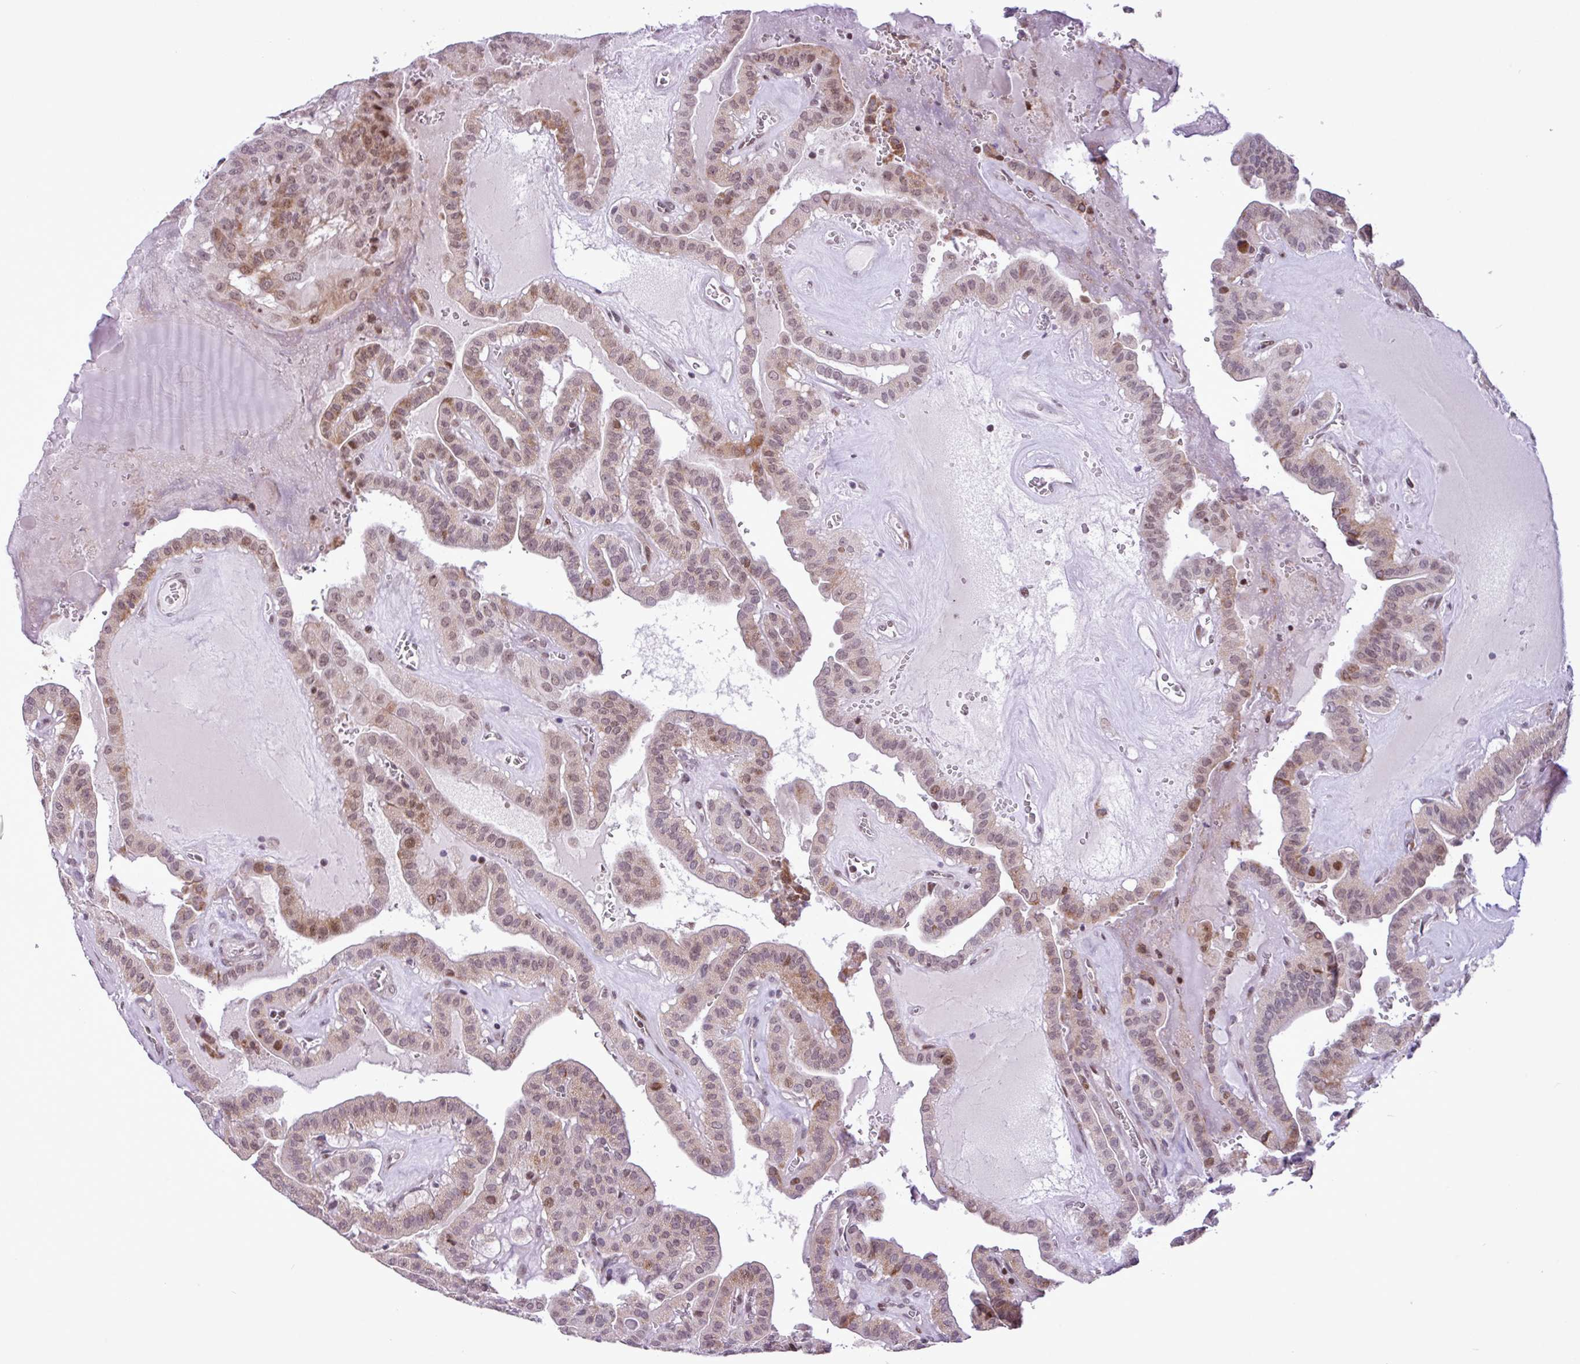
{"staining": {"intensity": "moderate", "quantity": ">75%", "location": "cytoplasmic/membranous,nuclear"}, "tissue": "thyroid cancer", "cell_type": "Tumor cells", "image_type": "cancer", "snomed": [{"axis": "morphology", "description": "Papillary adenocarcinoma, NOS"}, {"axis": "topography", "description": "Thyroid gland"}], "caption": "High-power microscopy captured an immunohistochemistry micrograph of thyroid papillary adenocarcinoma, revealing moderate cytoplasmic/membranous and nuclear staining in about >75% of tumor cells. The staining was performed using DAB (3,3'-diaminobenzidine), with brown indicating positive protein expression. Nuclei are stained blue with hematoxylin.", "gene": "ZNF354A", "patient": {"sex": "male", "age": 52}}